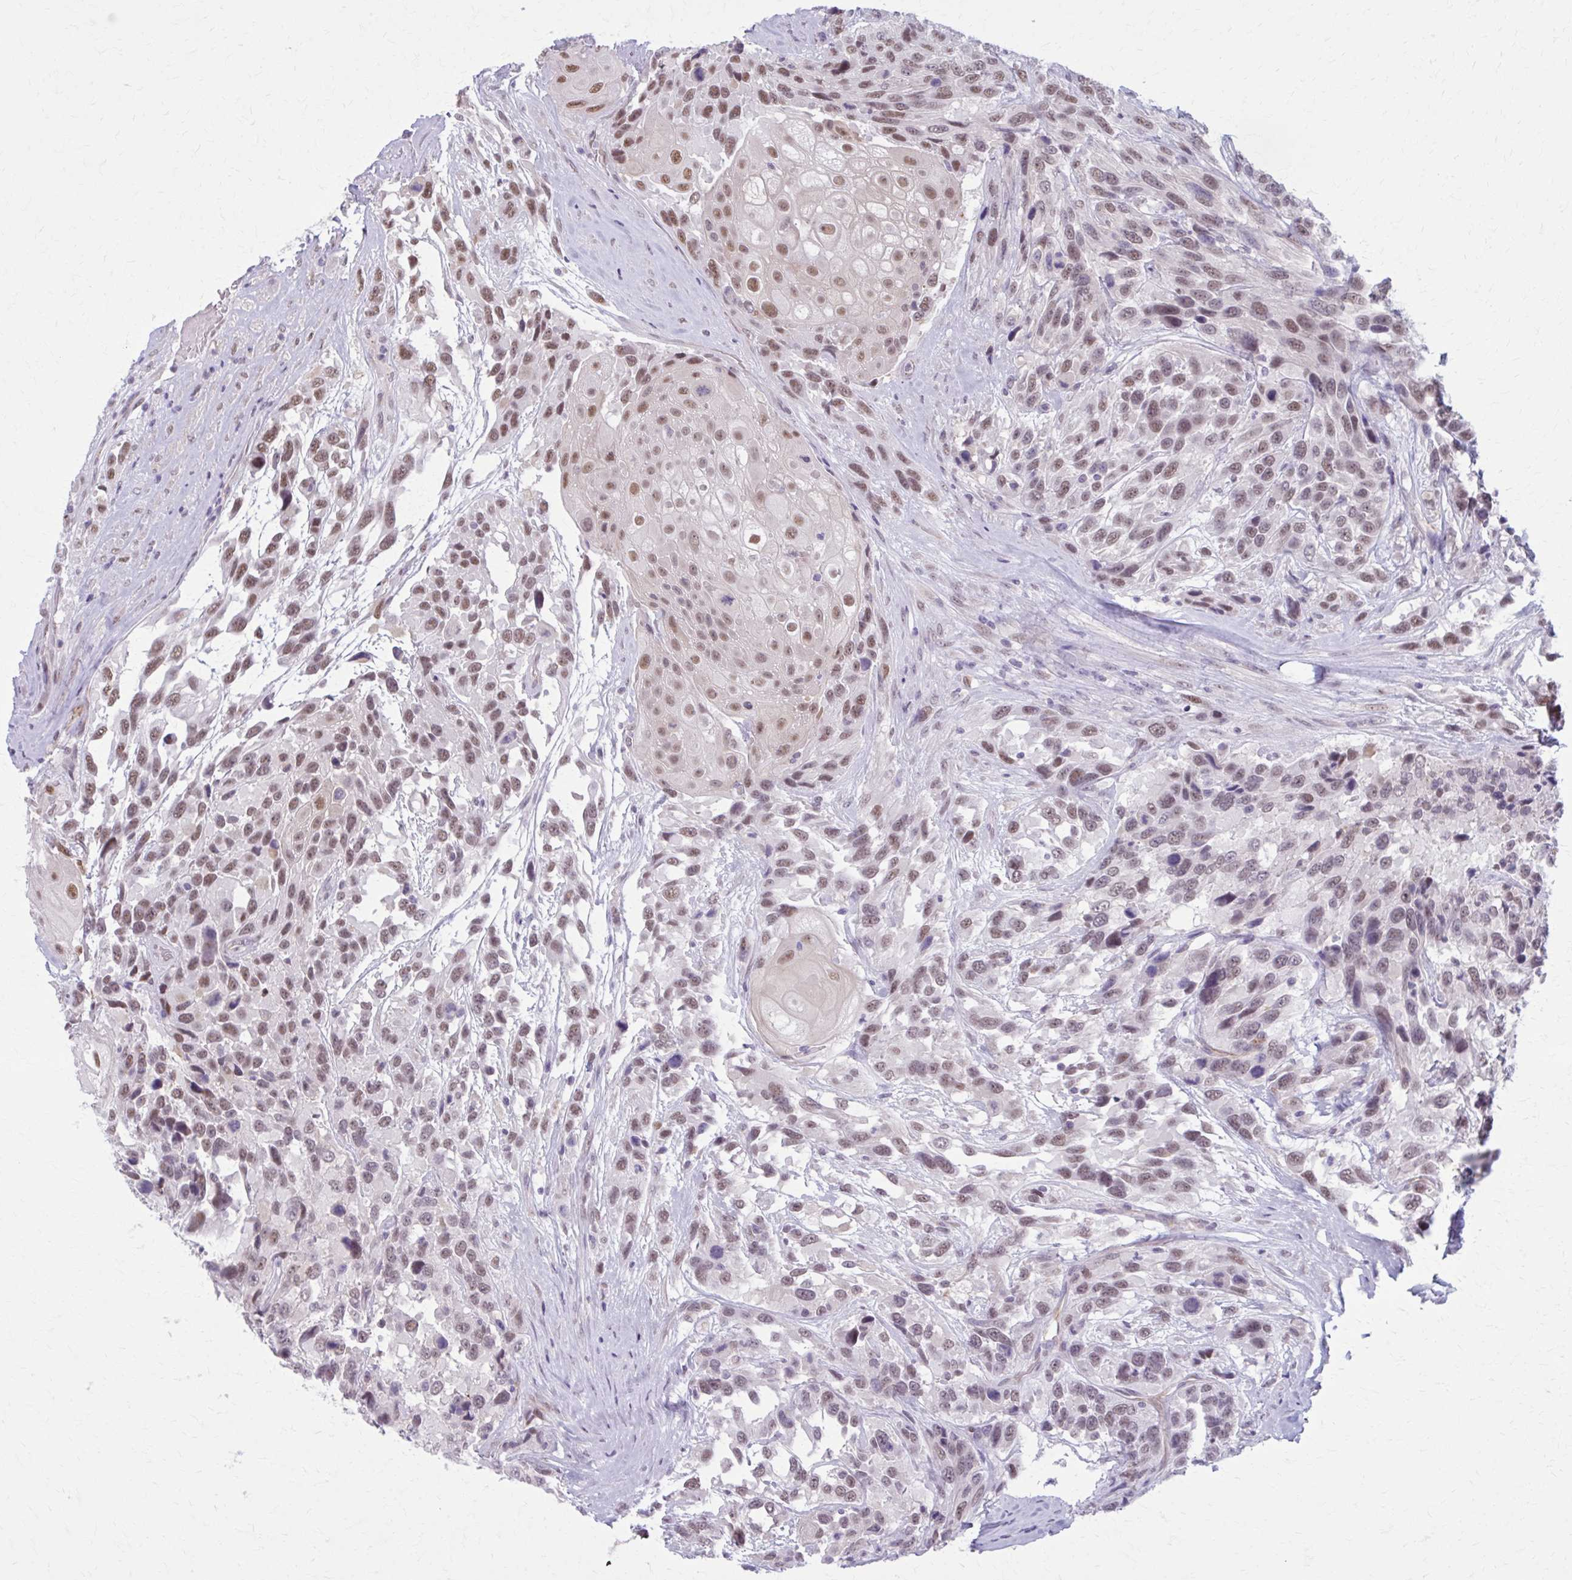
{"staining": {"intensity": "moderate", "quantity": "25%-75%", "location": "nuclear"}, "tissue": "urothelial cancer", "cell_type": "Tumor cells", "image_type": "cancer", "snomed": [{"axis": "morphology", "description": "Urothelial carcinoma, High grade"}, {"axis": "topography", "description": "Urinary bladder"}], "caption": "Immunohistochemistry photomicrograph of neoplastic tissue: human urothelial carcinoma (high-grade) stained using immunohistochemistry (IHC) displays medium levels of moderate protein expression localized specifically in the nuclear of tumor cells, appearing as a nuclear brown color.", "gene": "NUMBL", "patient": {"sex": "female", "age": 70}}